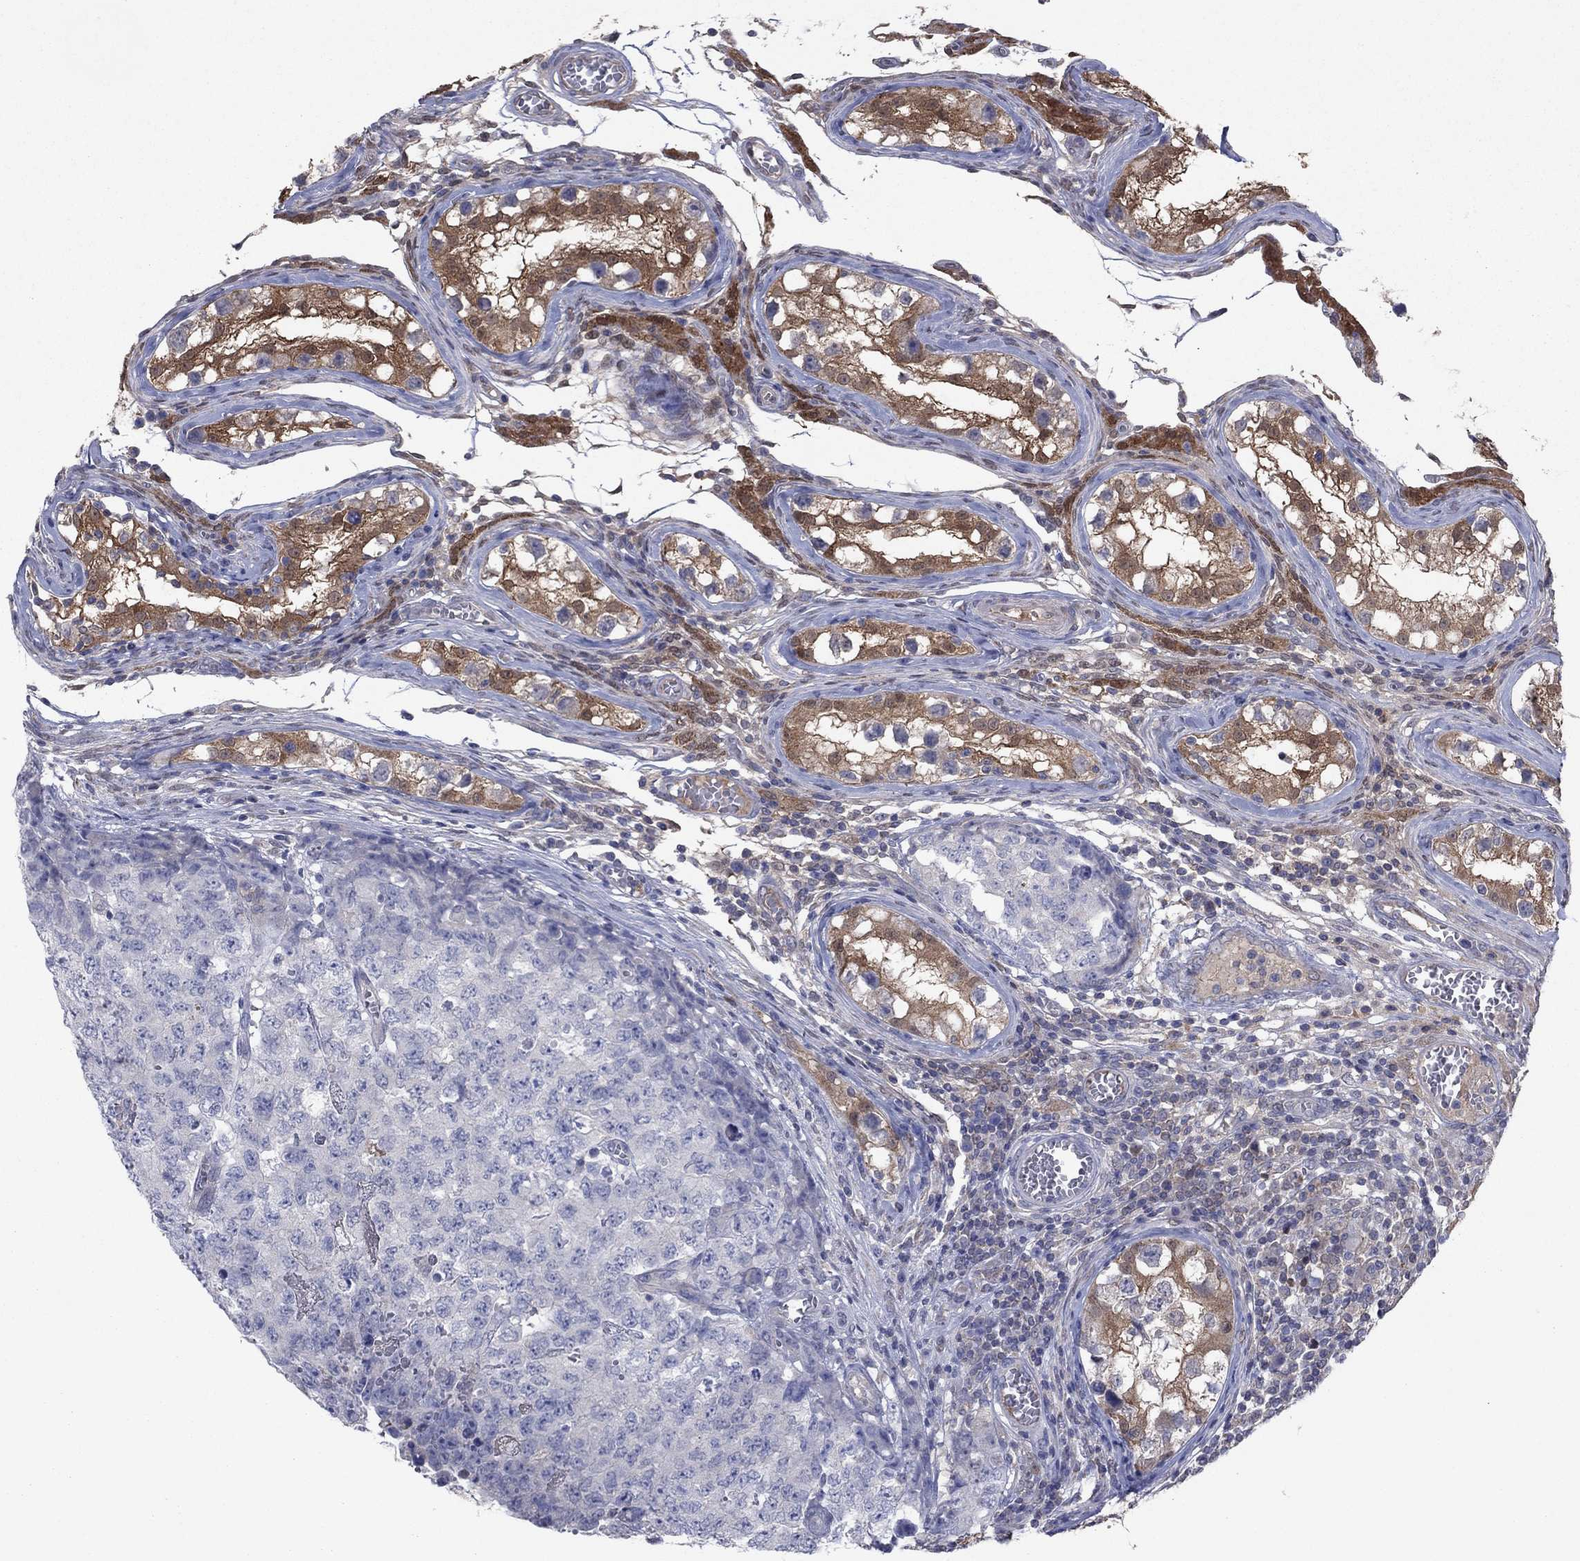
{"staining": {"intensity": "negative", "quantity": "none", "location": "none"}, "tissue": "testis cancer", "cell_type": "Tumor cells", "image_type": "cancer", "snomed": [{"axis": "morphology", "description": "Carcinoma, Embryonal, NOS"}, {"axis": "topography", "description": "Testis"}], "caption": "IHC histopathology image of neoplastic tissue: human embryonal carcinoma (testis) stained with DAB shows no significant protein staining in tumor cells.", "gene": "GRHPR", "patient": {"sex": "male", "age": 23}}